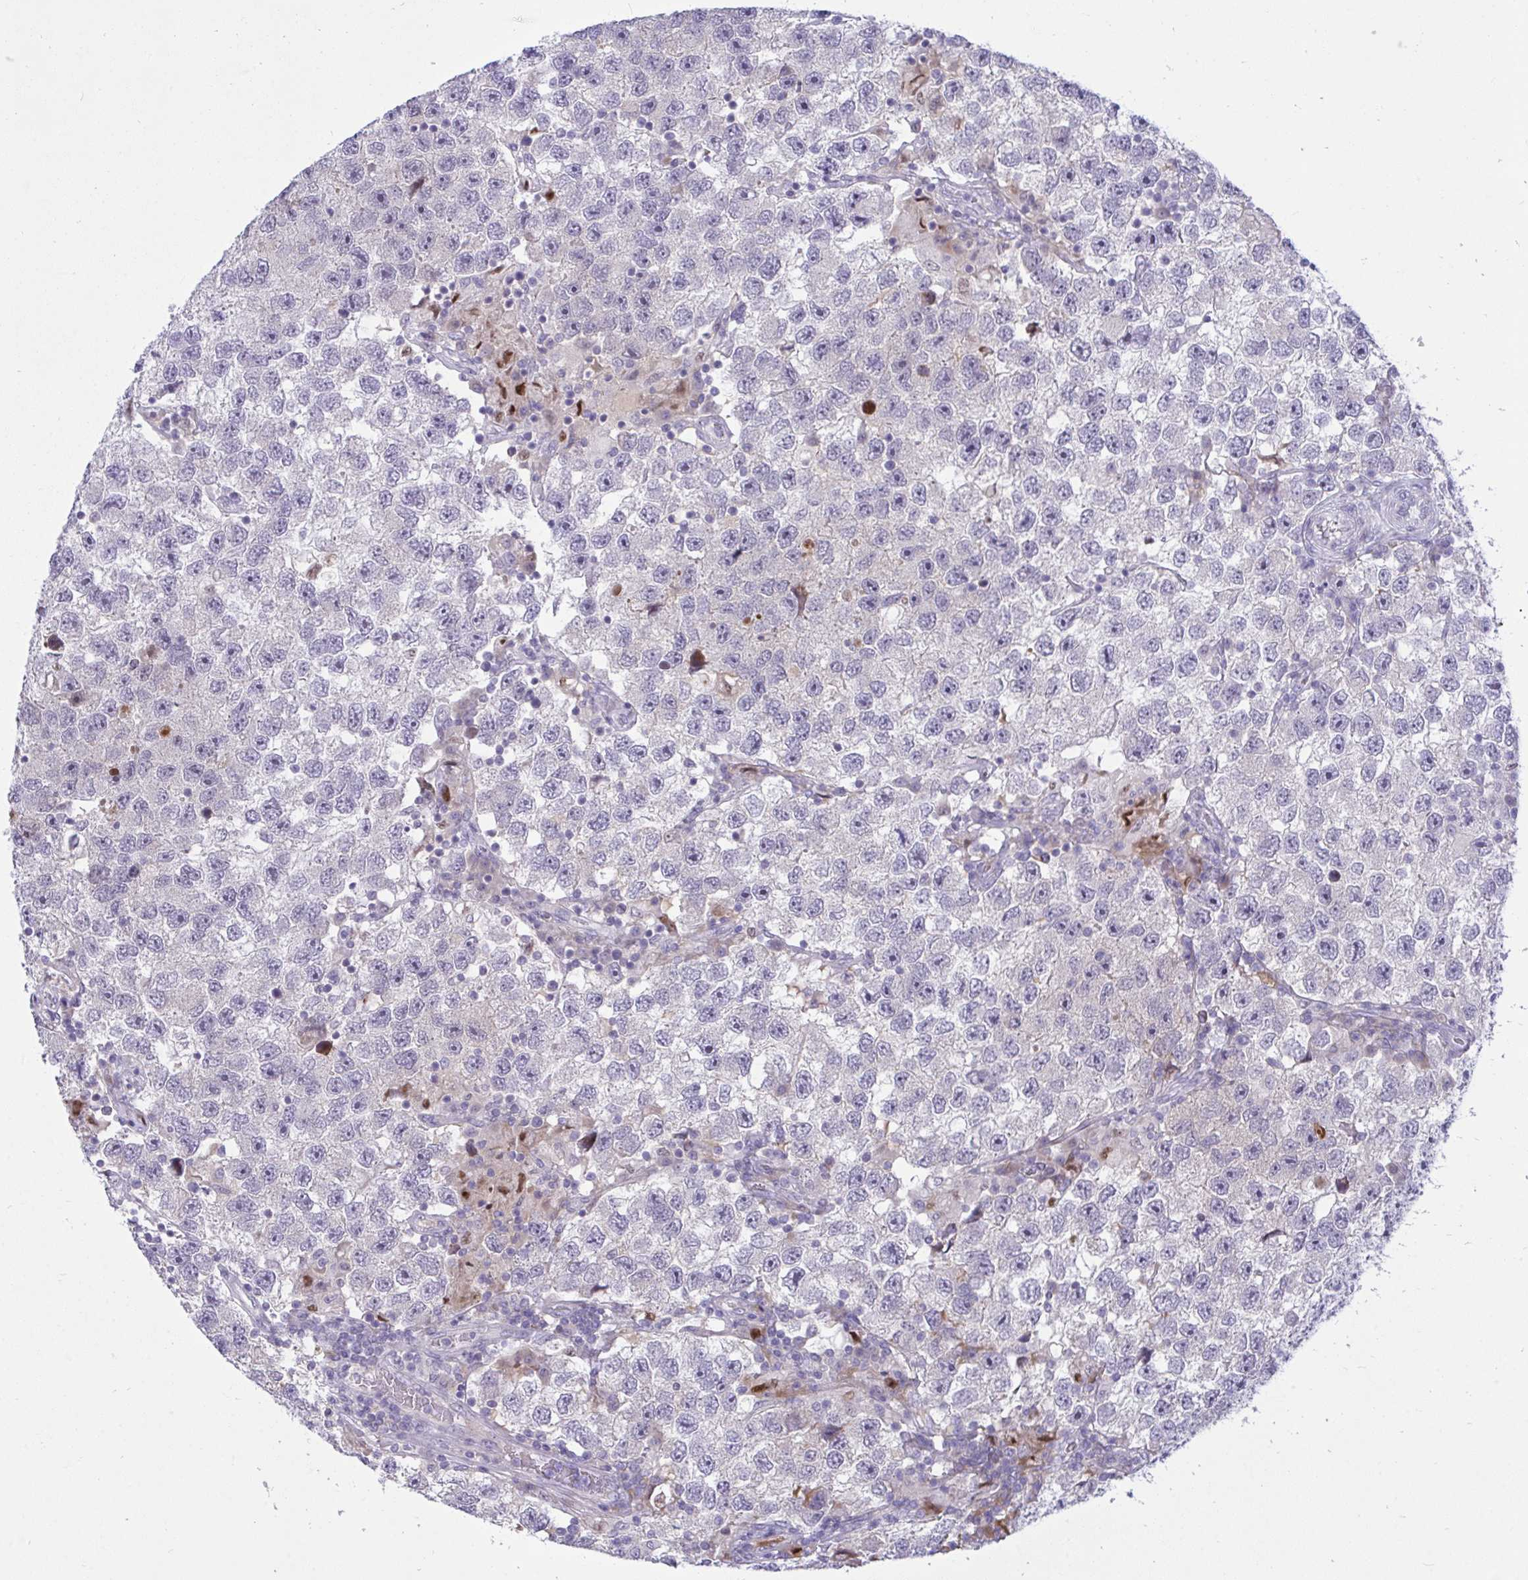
{"staining": {"intensity": "negative", "quantity": "none", "location": "none"}, "tissue": "testis cancer", "cell_type": "Tumor cells", "image_type": "cancer", "snomed": [{"axis": "morphology", "description": "Seminoma, NOS"}, {"axis": "topography", "description": "Testis"}], "caption": "Immunohistochemistry image of human seminoma (testis) stained for a protein (brown), which displays no positivity in tumor cells.", "gene": "EPOP", "patient": {"sex": "male", "age": 26}}